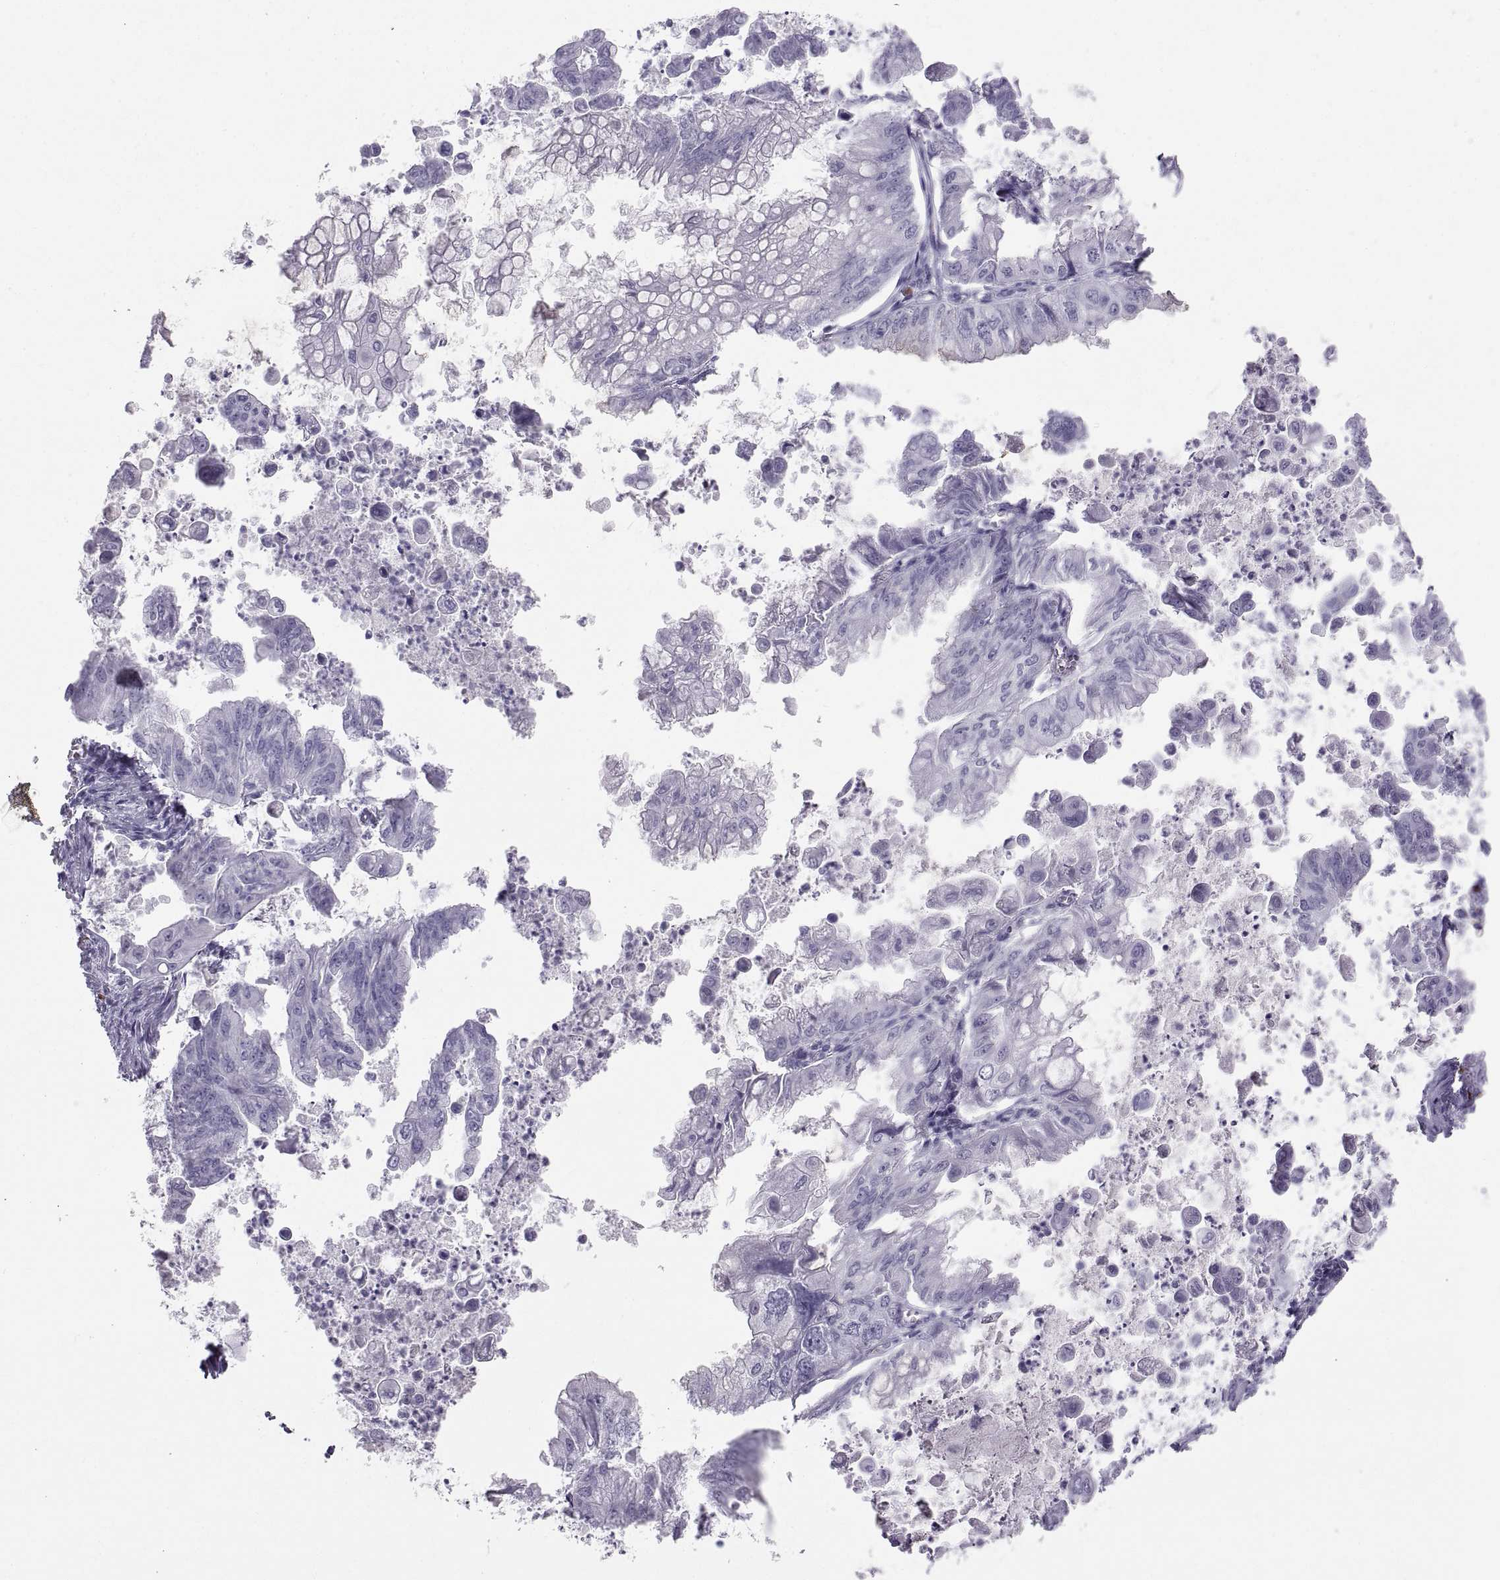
{"staining": {"intensity": "negative", "quantity": "none", "location": "none"}, "tissue": "stomach cancer", "cell_type": "Tumor cells", "image_type": "cancer", "snomed": [{"axis": "morphology", "description": "Adenocarcinoma, NOS"}, {"axis": "topography", "description": "Stomach, upper"}], "caption": "IHC histopathology image of neoplastic tissue: stomach cancer (adenocarcinoma) stained with DAB (3,3'-diaminobenzidine) shows no significant protein positivity in tumor cells.", "gene": "CT47A10", "patient": {"sex": "male", "age": 80}}